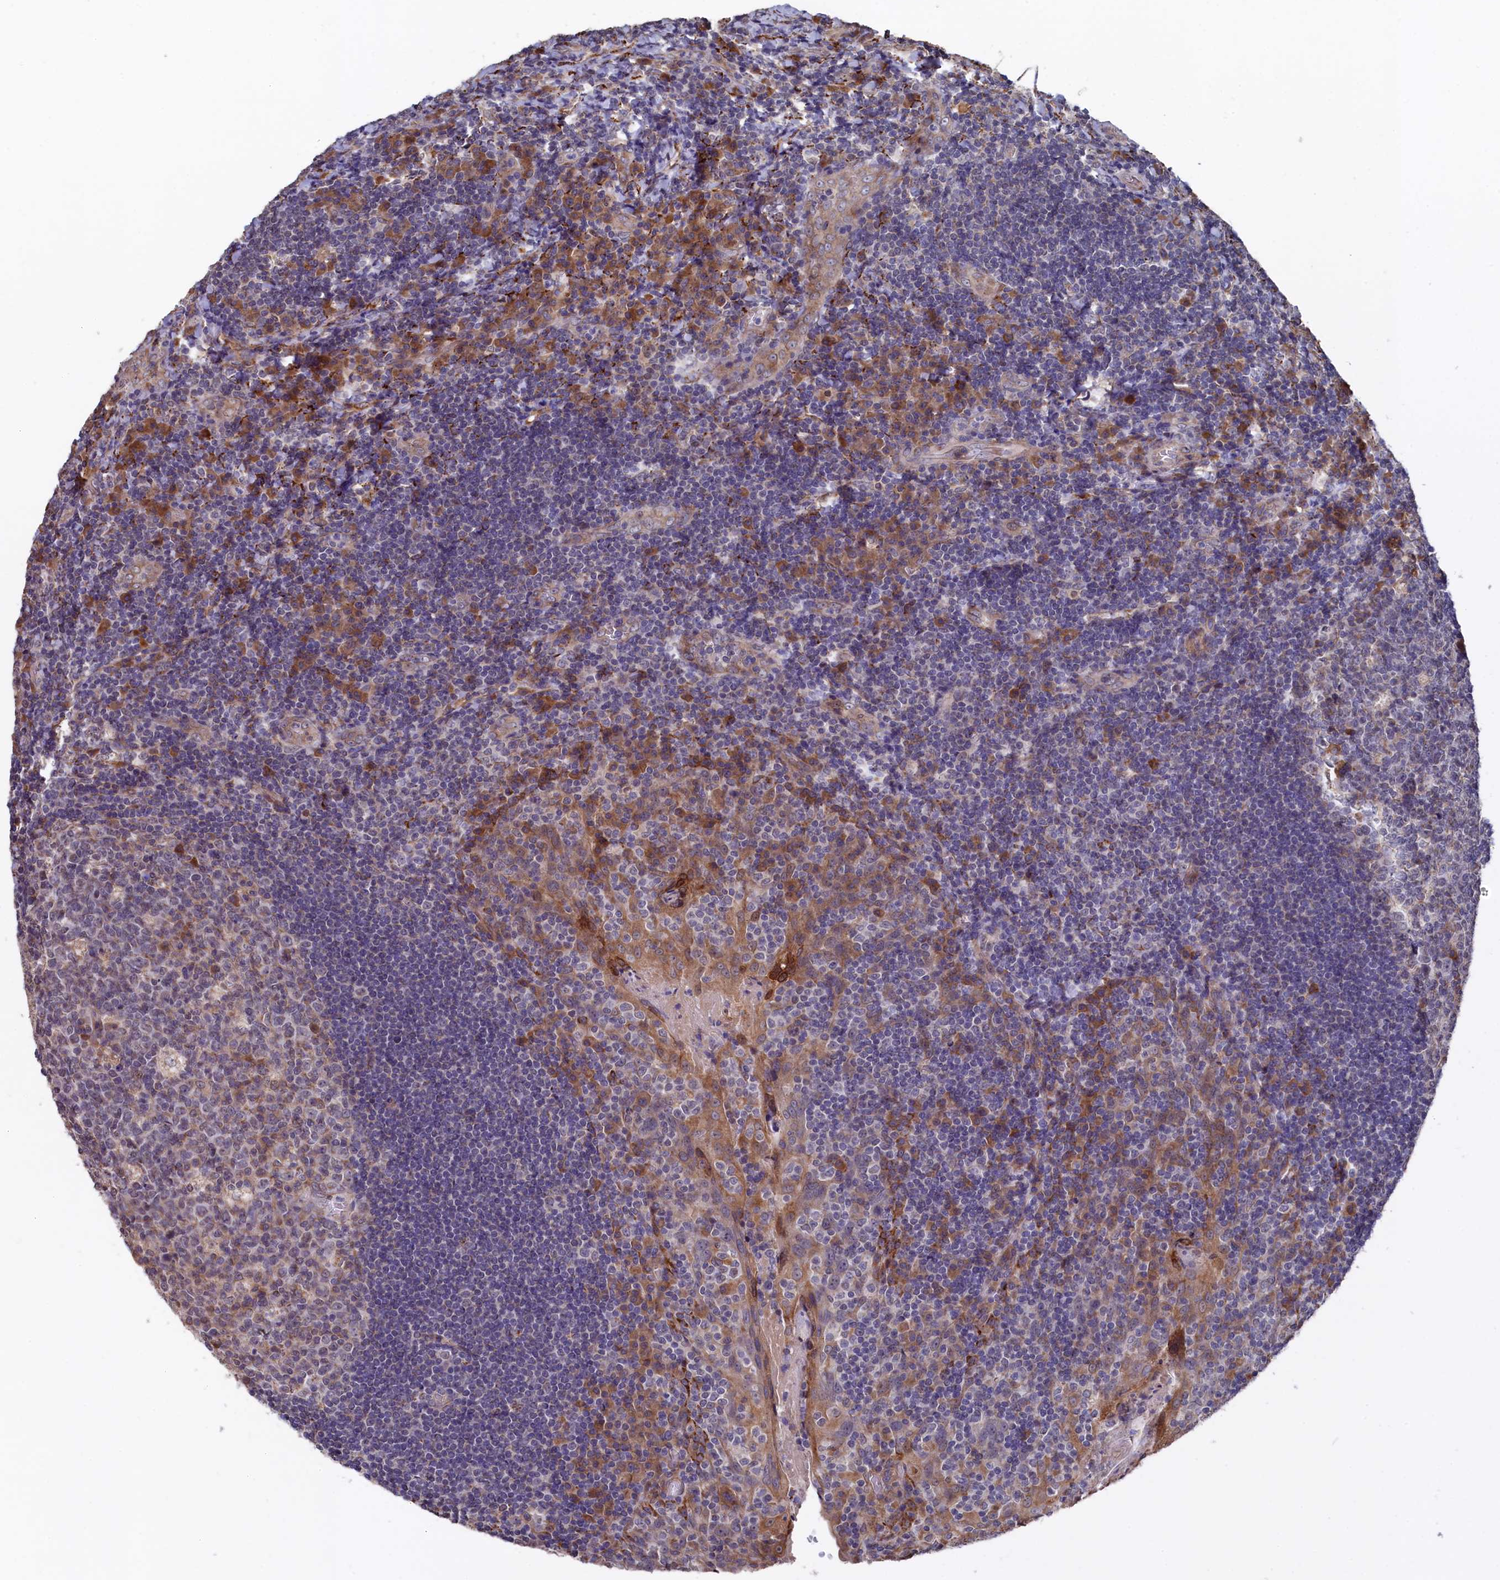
{"staining": {"intensity": "moderate", "quantity": "<25%", "location": "cytoplasmic/membranous"}, "tissue": "tonsil", "cell_type": "Germinal center cells", "image_type": "normal", "snomed": [{"axis": "morphology", "description": "Normal tissue, NOS"}, {"axis": "topography", "description": "Tonsil"}], "caption": "Protein analysis of unremarkable tonsil displays moderate cytoplasmic/membranous expression in about <25% of germinal center cells.", "gene": "SLC12A4", "patient": {"sex": "male", "age": 17}}